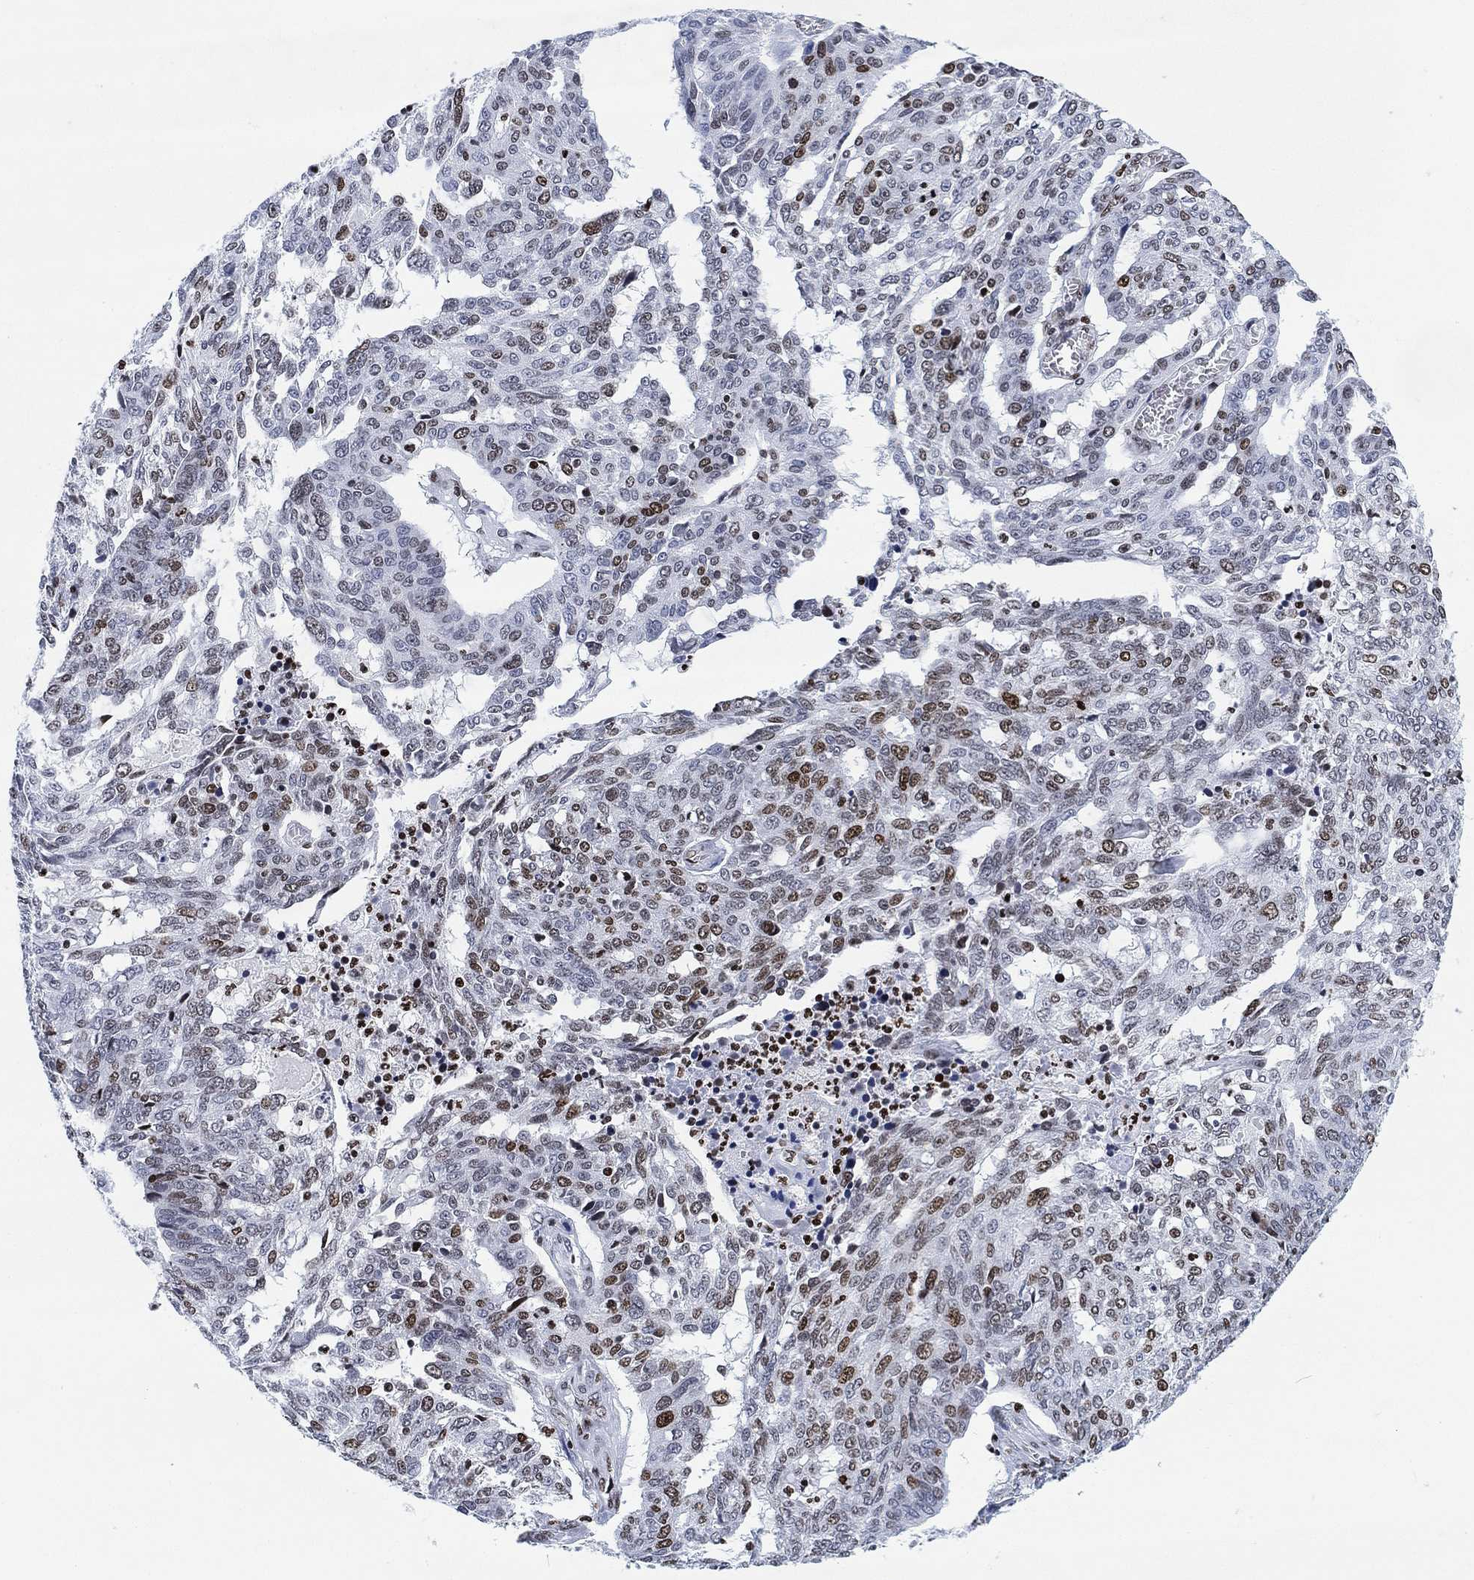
{"staining": {"intensity": "strong", "quantity": "<25%", "location": "nuclear"}, "tissue": "ovarian cancer", "cell_type": "Tumor cells", "image_type": "cancer", "snomed": [{"axis": "morphology", "description": "Cystadenocarcinoma, serous, NOS"}, {"axis": "topography", "description": "Ovary"}], "caption": "Ovarian cancer tissue displays strong nuclear positivity in approximately <25% of tumor cells, visualized by immunohistochemistry.", "gene": "H1-10", "patient": {"sex": "female", "age": 67}}